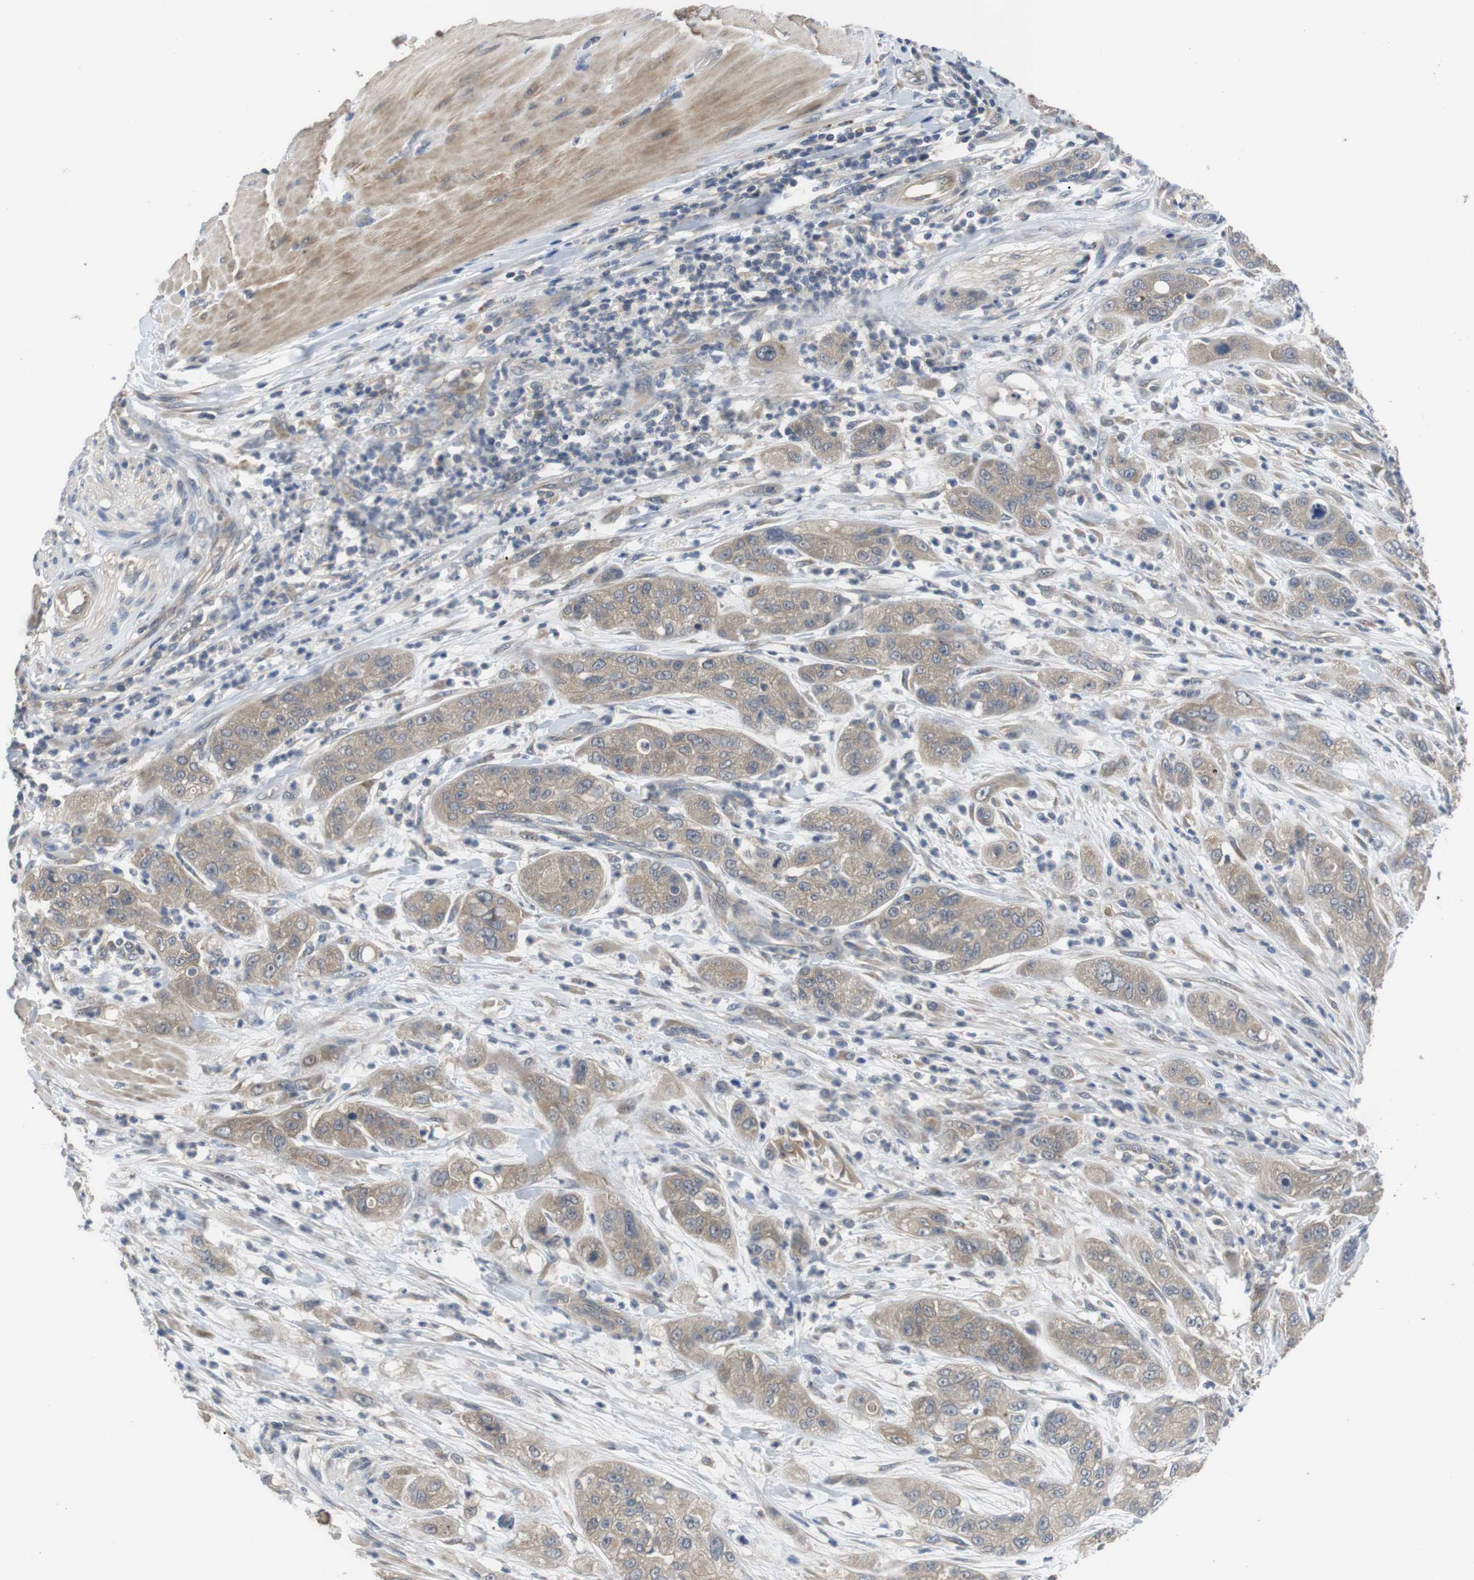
{"staining": {"intensity": "weak", "quantity": ">75%", "location": "cytoplasmic/membranous"}, "tissue": "pancreatic cancer", "cell_type": "Tumor cells", "image_type": "cancer", "snomed": [{"axis": "morphology", "description": "Adenocarcinoma, NOS"}, {"axis": "topography", "description": "Pancreas"}], "caption": "Human pancreatic cancer (adenocarcinoma) stained with a protein marker demonstrates weak staining in tumor cells.", "gene": "ADGRL3", "patient": {"sex": "female", "age": 78}}